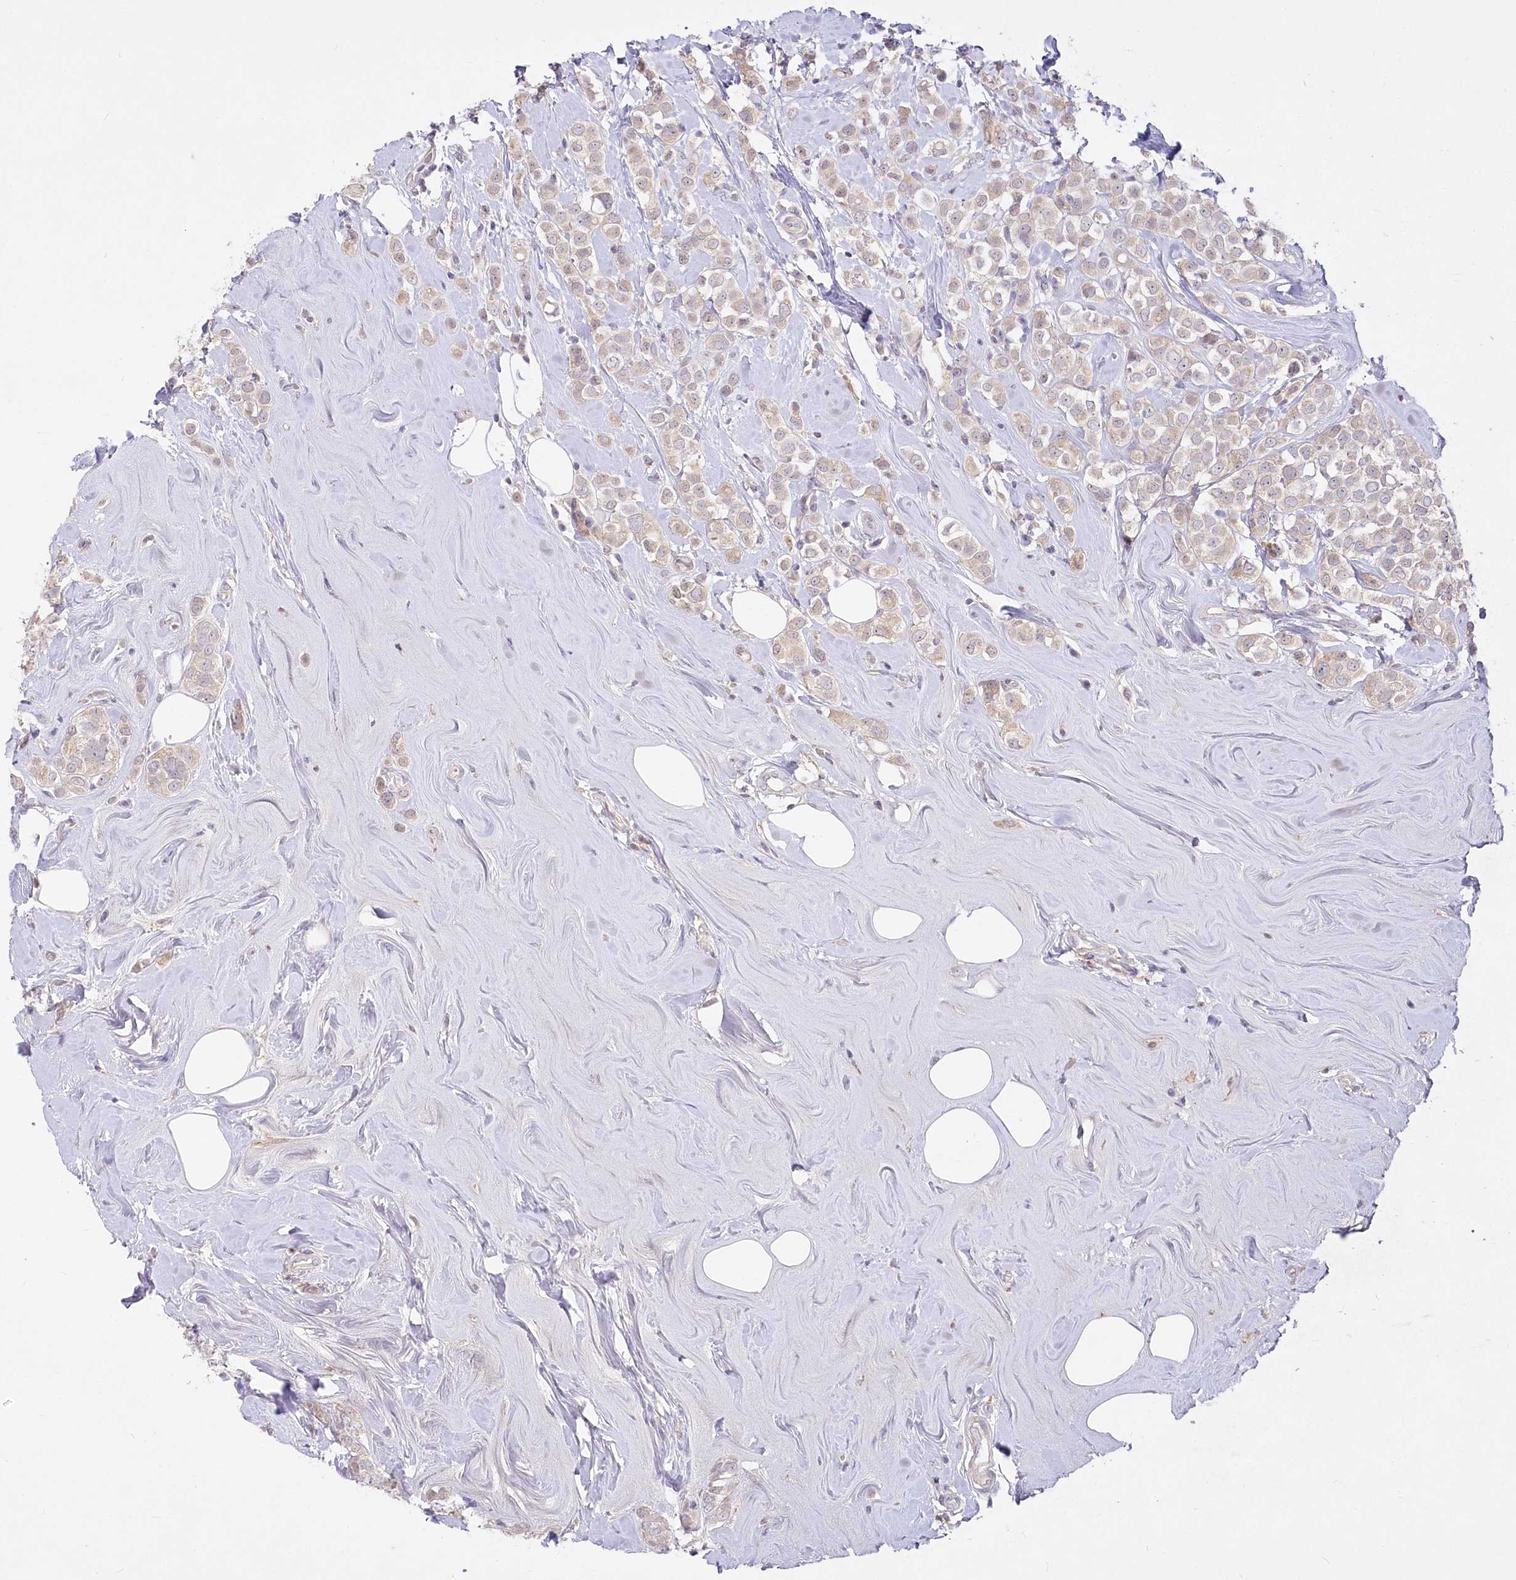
{"staining": {"intensity": "weak", "quantity": ">75%", "location": "cytoplasmic/membranous"}, "tissue": "breast cancer", "cell_type": "Tumor cells", "image_type": "cancer", "snomed": [{"axis": "morphology", "description": "Lobular carcinoma"}, {"axis": "topography", "description": "Breast"}], "caption": "Weak cytoplasmic/membranous expression is present in approximately >75% of tumor cells in breast cancer. Immunohistochemistry (ihc) stains the protein in brown and the nuclei are stained blue.", "gene": "EFHC2", "patient": {"sex": "female", "age": 47}}